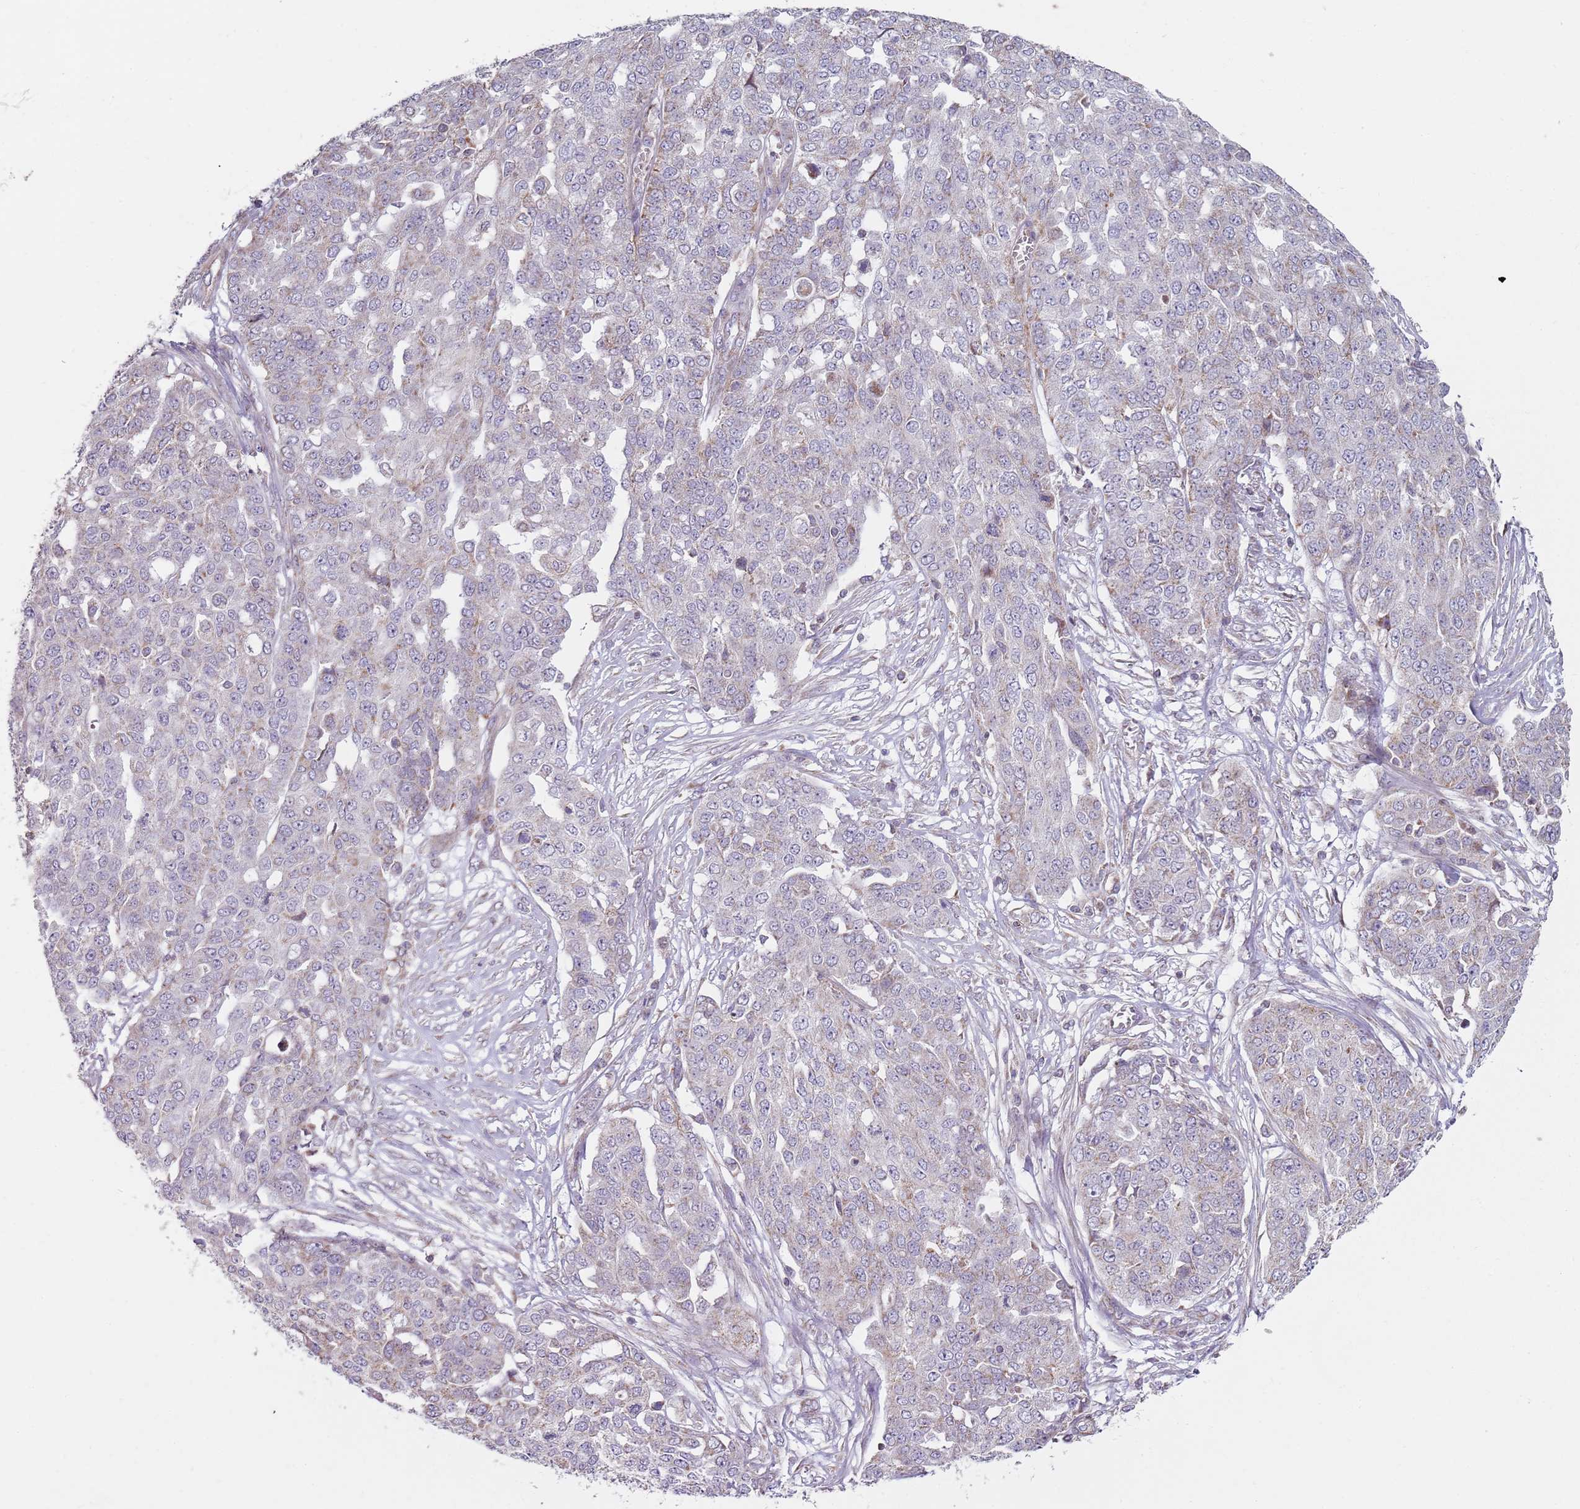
{"staining": {"intensity": "weak", "quantity": "25%-75%", "location": "cytoplasmic/membranous"}, "tissue": "ovarian cancer", "cell_type": "Tumor cells", "image_type": "cancer", "snomed": [{"axis": "morphology", "description": "Cystadenocarcinoma, serous, NOS"}, {"axis": "topography", "description": "Soft tissue"}, {"axis": "topography", "description": "Ovary"}], "caption": "This micrograph displays serous cystadenocarcinoma (ovarian) stained with IHC to label a protein in brown. The cytoplasmic/membranous of tumor cells show weak positivity for the protein. Nuclei are counter-stained blue.", "gene": "GAS8", "patient": {"sex": "female", "age": 57}}